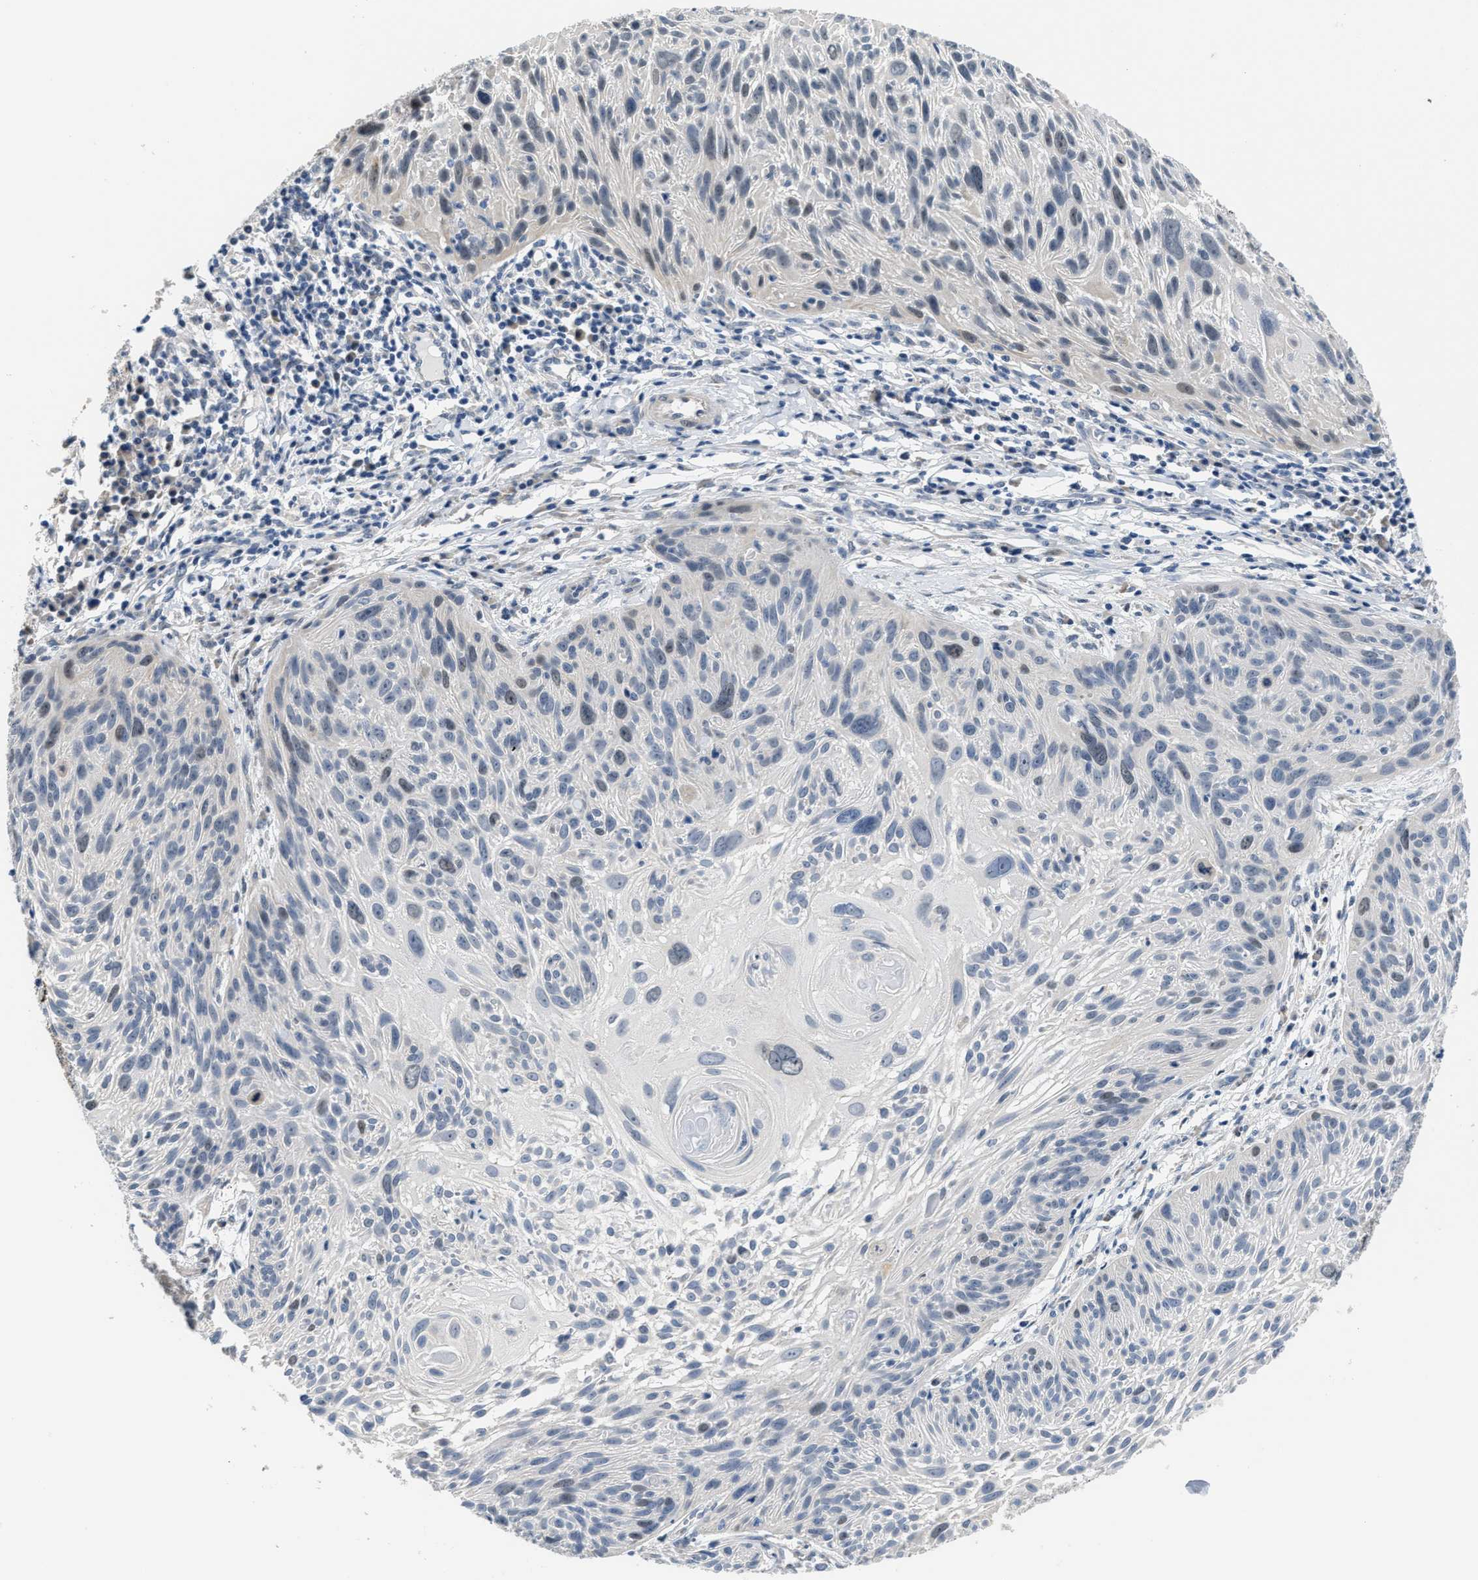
{"staining": {"intensity": "weak", "quantity": "<25%", "location": "nuclear"}, "tissue": "cervical cancer", "cell_type": "Tumor cells", "image_type": "cancer", "snomed": [{"axis": "morphology", "description": "Squamous cell carcinoma, NOS"}, {"axis": "topography", "description": "Cervix"}], "caption": "High power microscopy image of an IHC image of squamous cell carcinoma (cervical), revealing no significant expression in tumor cells.", "gene": "CLGN", "patient": {"sex": "female", "age": 51}}